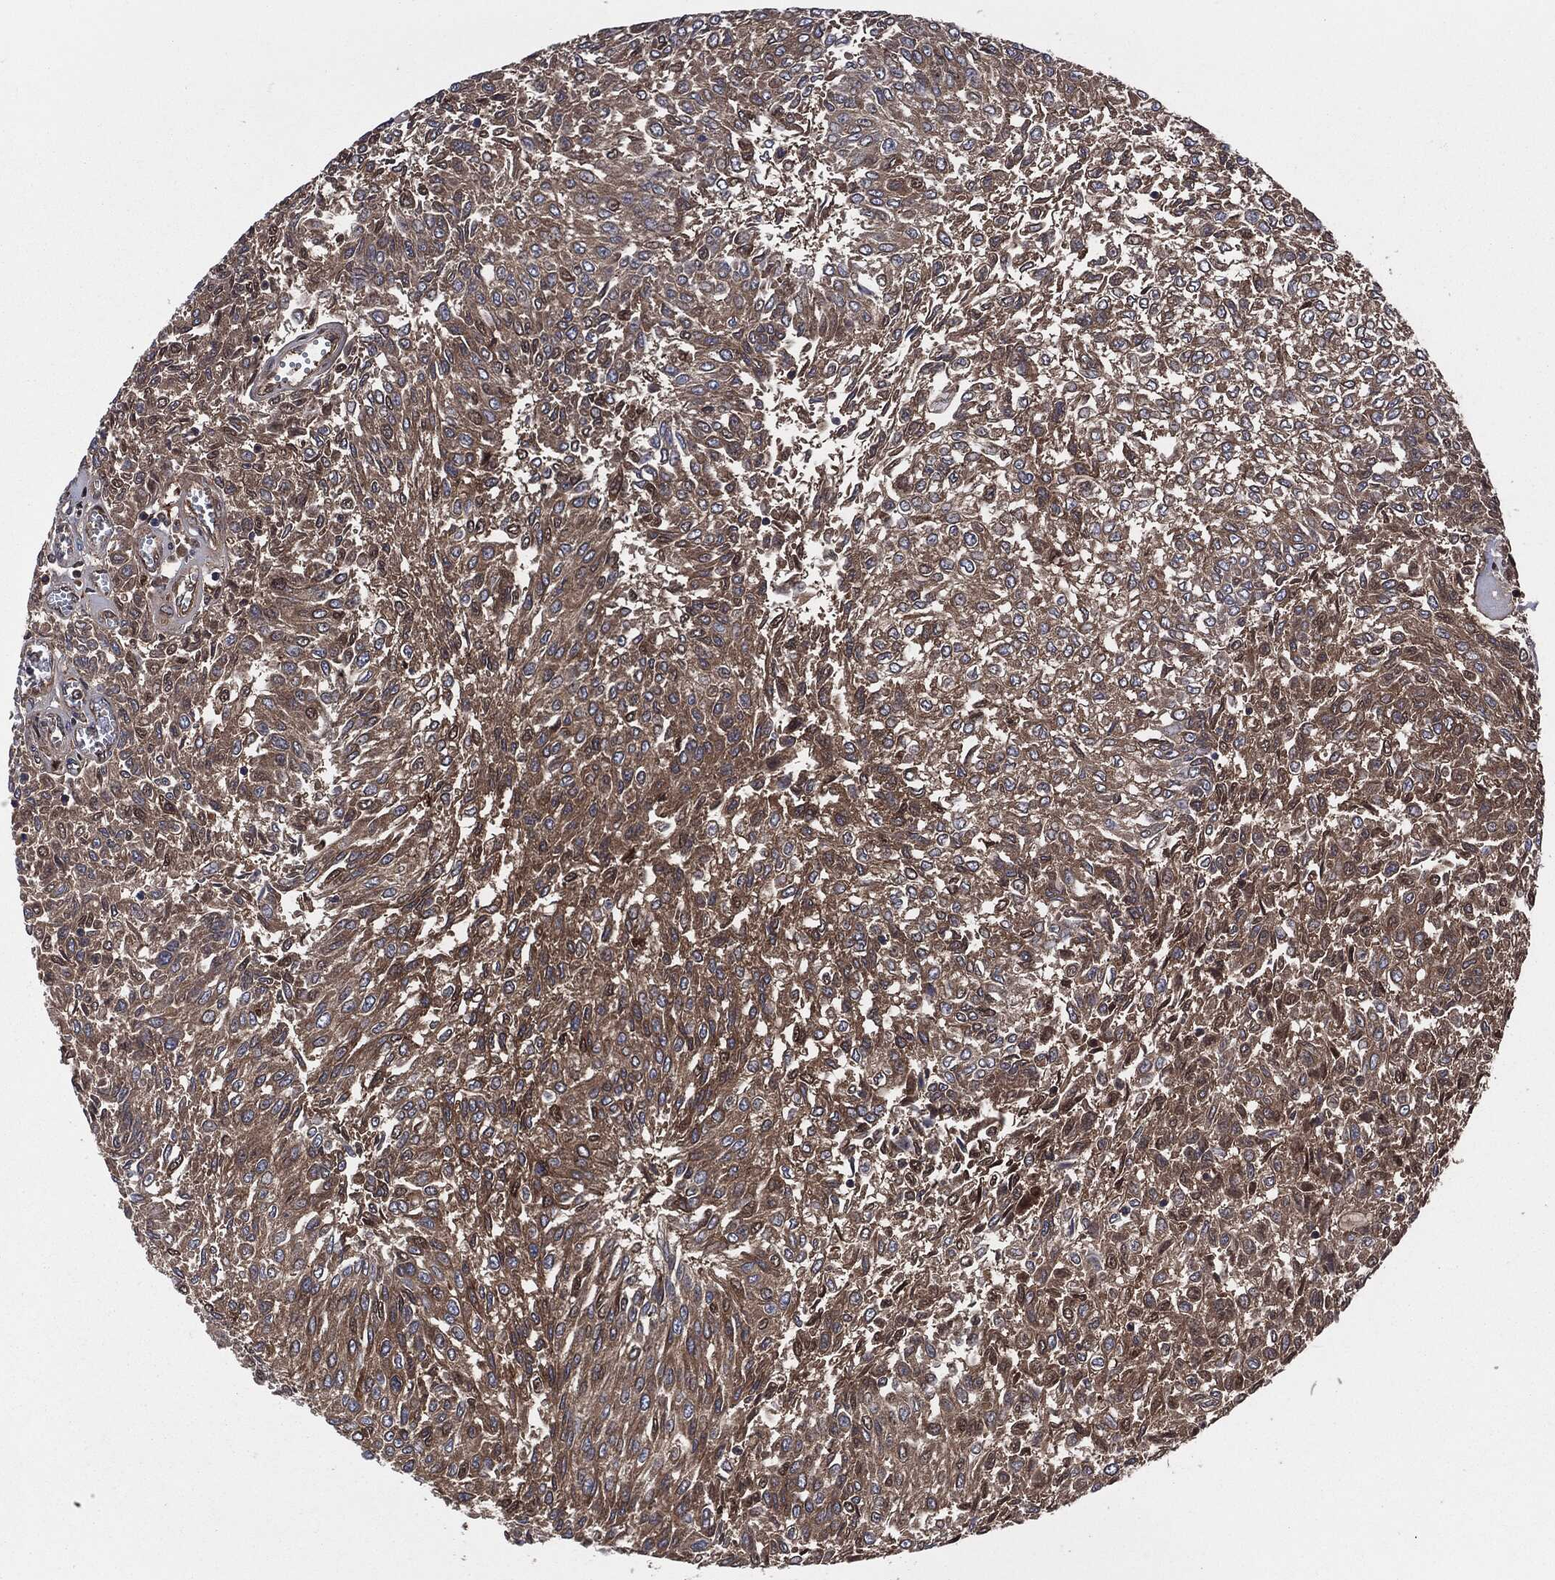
{"staining": {"intensity": "moderate", "quantity": ">75%", "location": "cytoplasmic/membranous"}, "tissue": "urothelial cancer", "cell_type": "Tumor cells", "image_type": "cancer", "snomed": [{"axis": "morphology", "description": "Urothelial carcinoma, Low grade"}, {"axis": "topography", "description": "Urinary bladder"}], "caption": "Protein expression analysis of human low-grade urothelial carcinoma reveals moderate cytoplasmic/membranous staining in about >75% of tumor cells. The protein of interest is stained brown, and the nuclei are stained in blue (DAB IHC with brightfield microscopy, high magnification).", "gene": "XPNPEP1", "patient": {"sex": "male", "age": 78}}